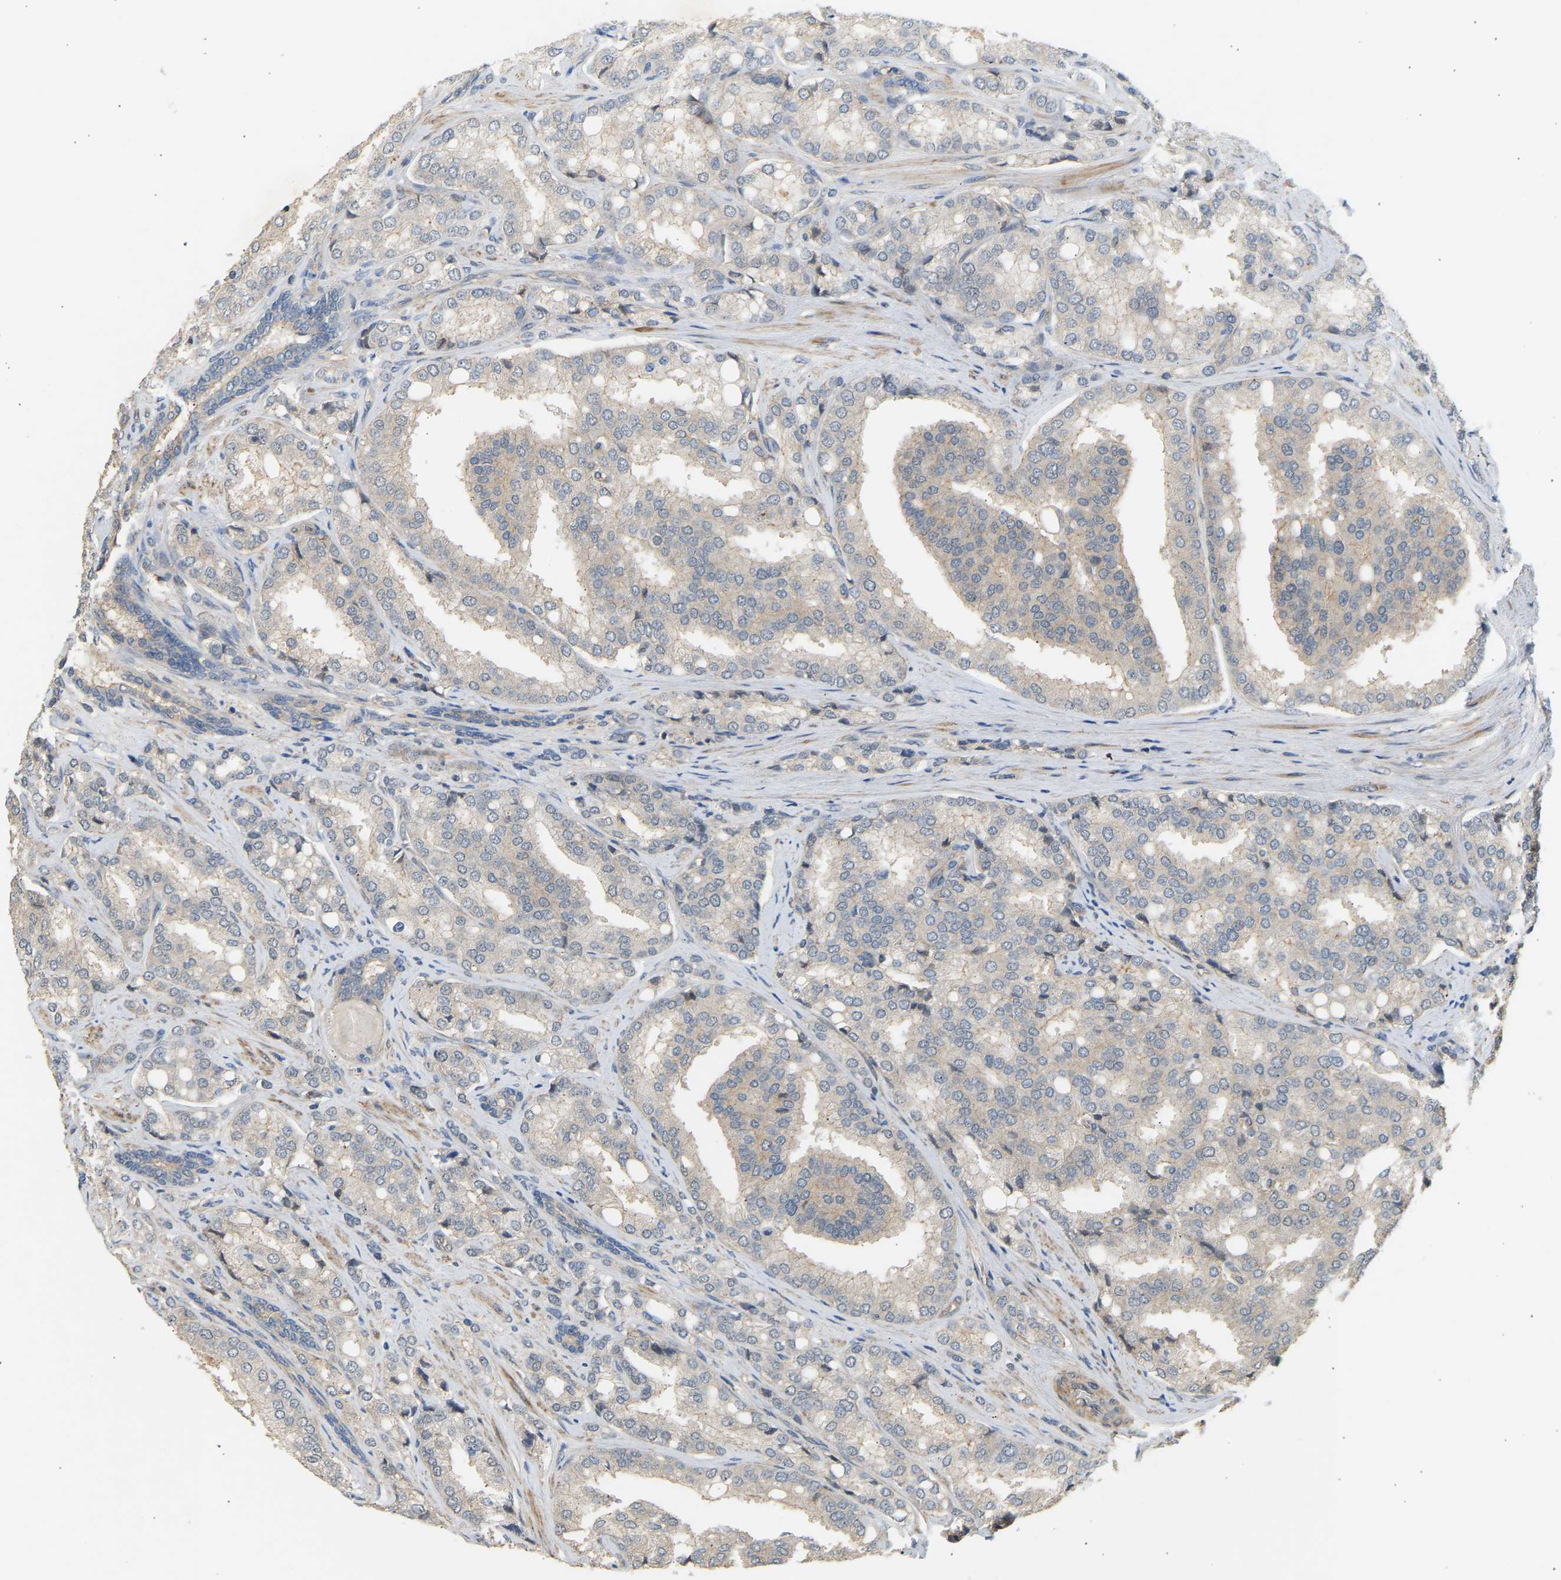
{"staining": {"intensity": "negative", "quantity": "none", "location": "none"}, "tissue": "prostate cancer", "cell_type": "Tumor cells", "image_type": "cancer", "snomed": [{"axis": "morphology", "description": "Adenocarcinoma, High grade"}, {"axis": "topography", "description": "Prostate"}], "caption": "Micrograph shows no protein positivity in tumor cells of prostate cancer (adenocarcinoma (high-grade)) tissue.", "gene": "RGL1", "patient": {"sex": "male", "age": 50}}